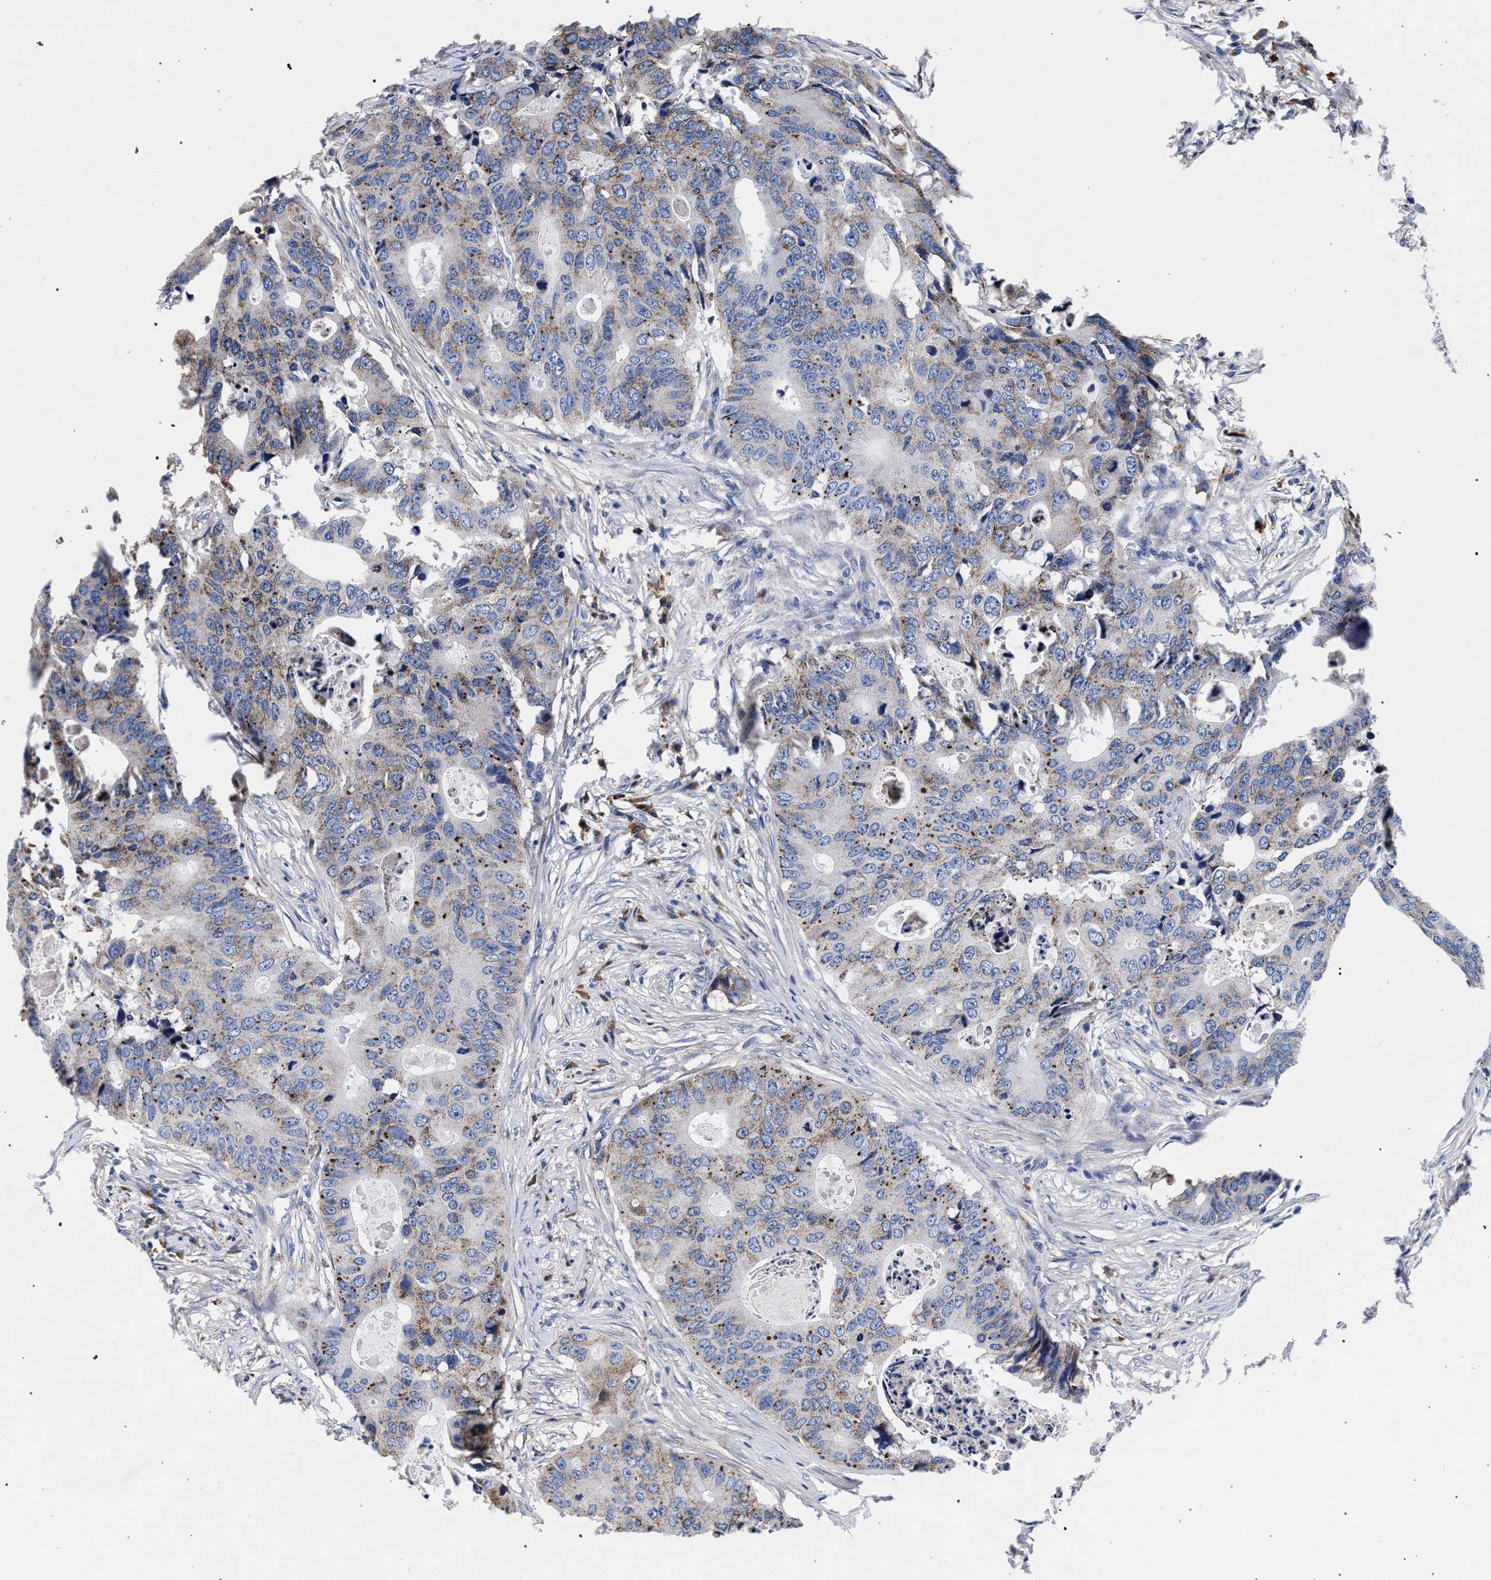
{"staining": {"intensity": "moderate", "quantity": ">75%", "location": "cytoplasmic/membranous"}, "tissue": "colorectal cancer", "cell_type": "Tumor cells", "image_type": "cancer", "snomed": [{"axis": "morphology", "description": "Adenocarcinoma, NOS"}, {"axis": "topography", "description": "Colon"}], "caption": "A histopathology image of colorectal cancer (adenocarcinoma) stained for a protein reveals moderate cytoplasmic/membranous brown staining in tumor cells.", "gene": "ACOX1", "patient": {"sex": "male", "age": 71}}